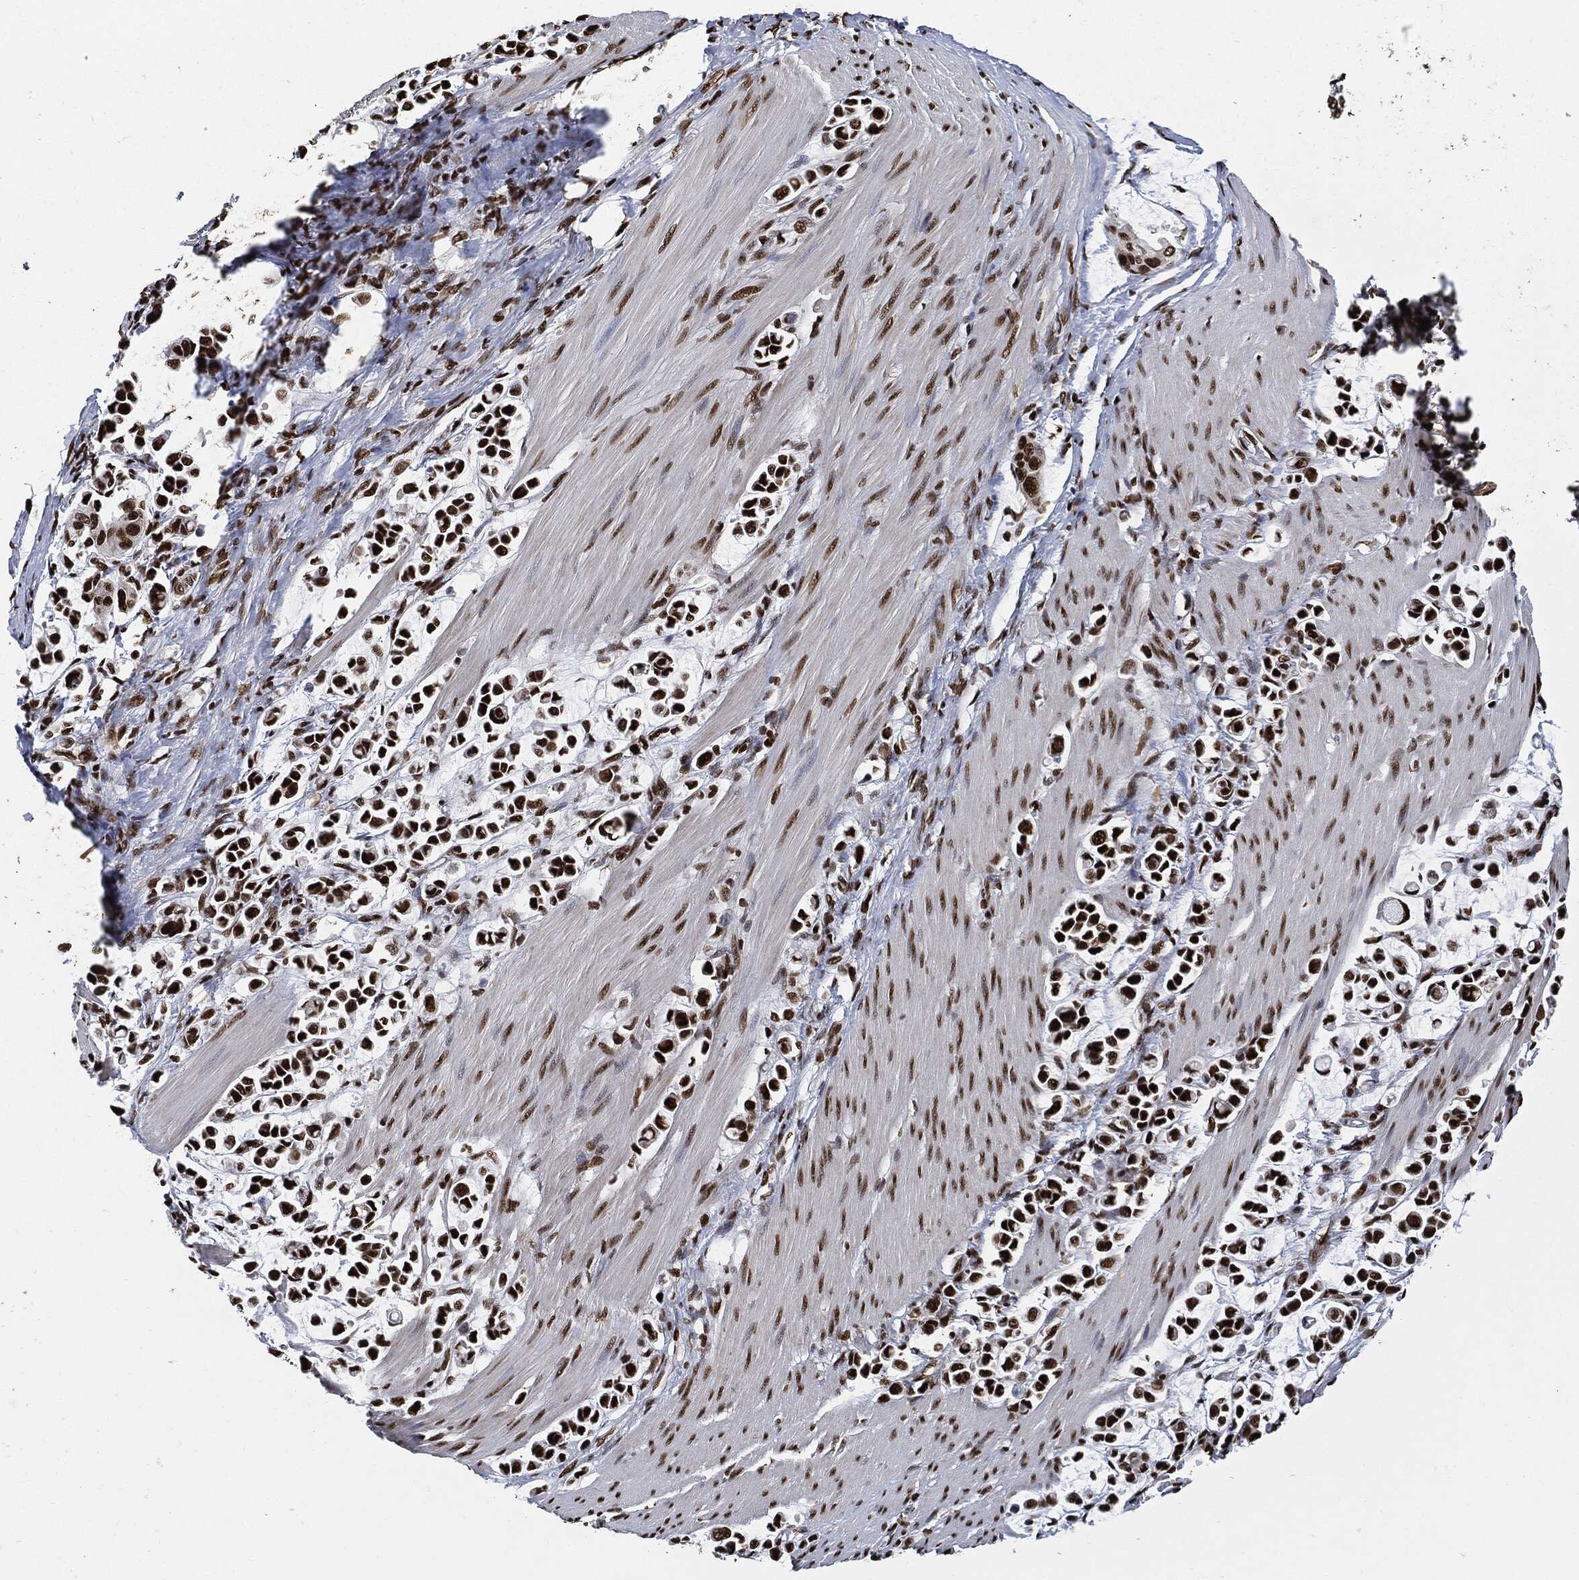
{"staining": {"intensity": "strong", "quantity": ">75%", "location": "nuclear"}, "tissue": "stomach cancer", "cell_type": "Tumor cells", "image_type": "cancer", "snomed": [{"axis": "morphology", "description": "Adenocarcinoma, NOS"}, {"axis": "topography", "description": "Stomach"}], "caption": "Human stomach cancer stained with a protein marker reveals strong staining in tumor cells.", "gene": "RECQL", "patient": {"sex": "male", "age": 82}}